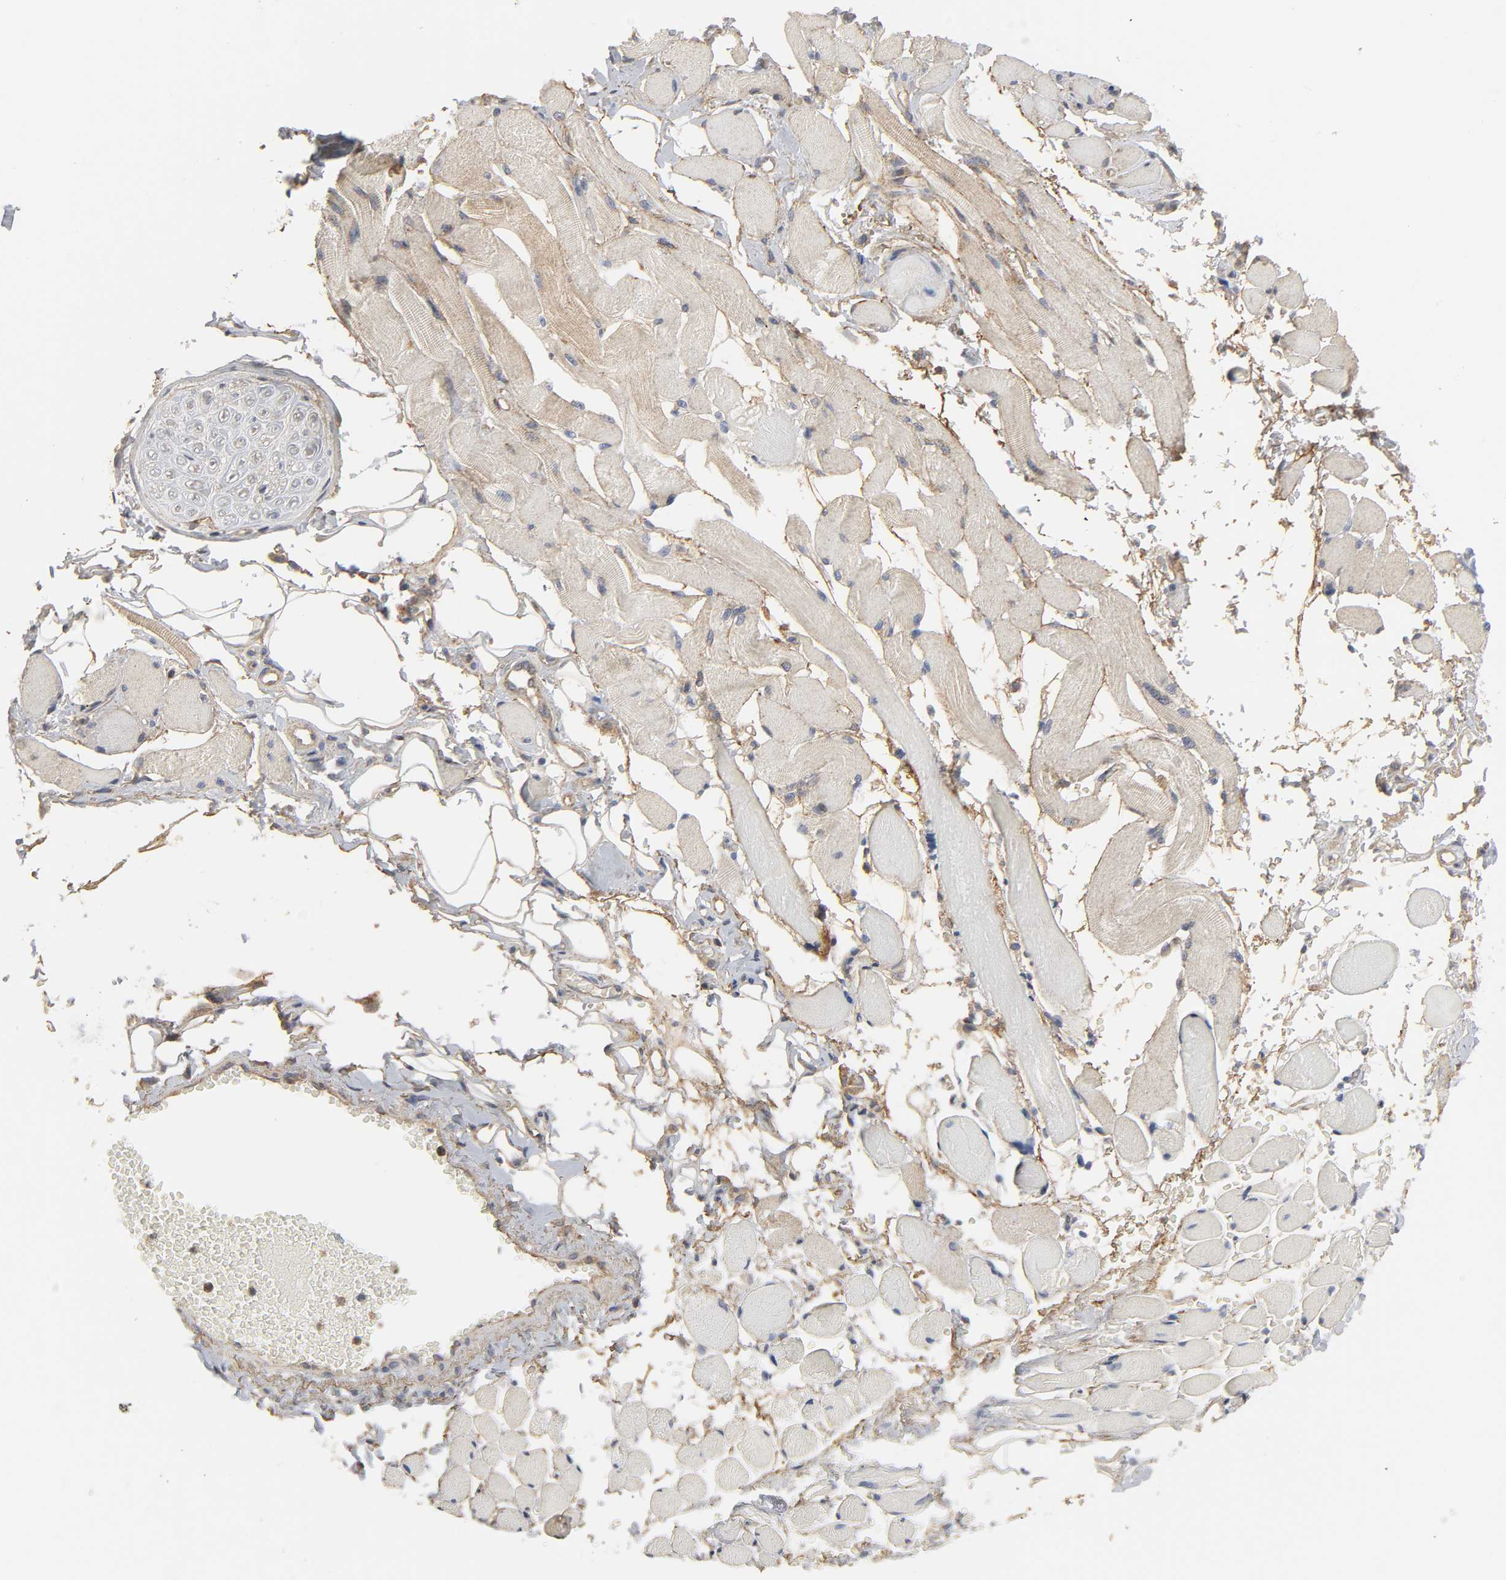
{"staining": {"intensity": "weak", "quantity": ">75%", "location": "cytoplasmic/membranous"}, "tissue": "adipose tissue", "cell_type": "Adipocytes", "image_type": "normal", "snomed": [{"axis": "morphology", "description": "Normal tissue, NOS"}, {"axis": "morphology", "description": "Squamous cell carcinoma, NOS"}, {"axis": "topography", "description": "Skeletal muscle"}, {"axis": "topography", "description": "Soft tissue"}, {"axis": "topography", "description": "Oral tissue"}], "caption": "The immunohistochemical stain shows weak cytoplasmic/membranous positivity in adipocytes of benign adipose tissue. Nuclei are stained in blue.", "gene": "SH3GLB1", "patient": {"sex": "male", "age": 54}}